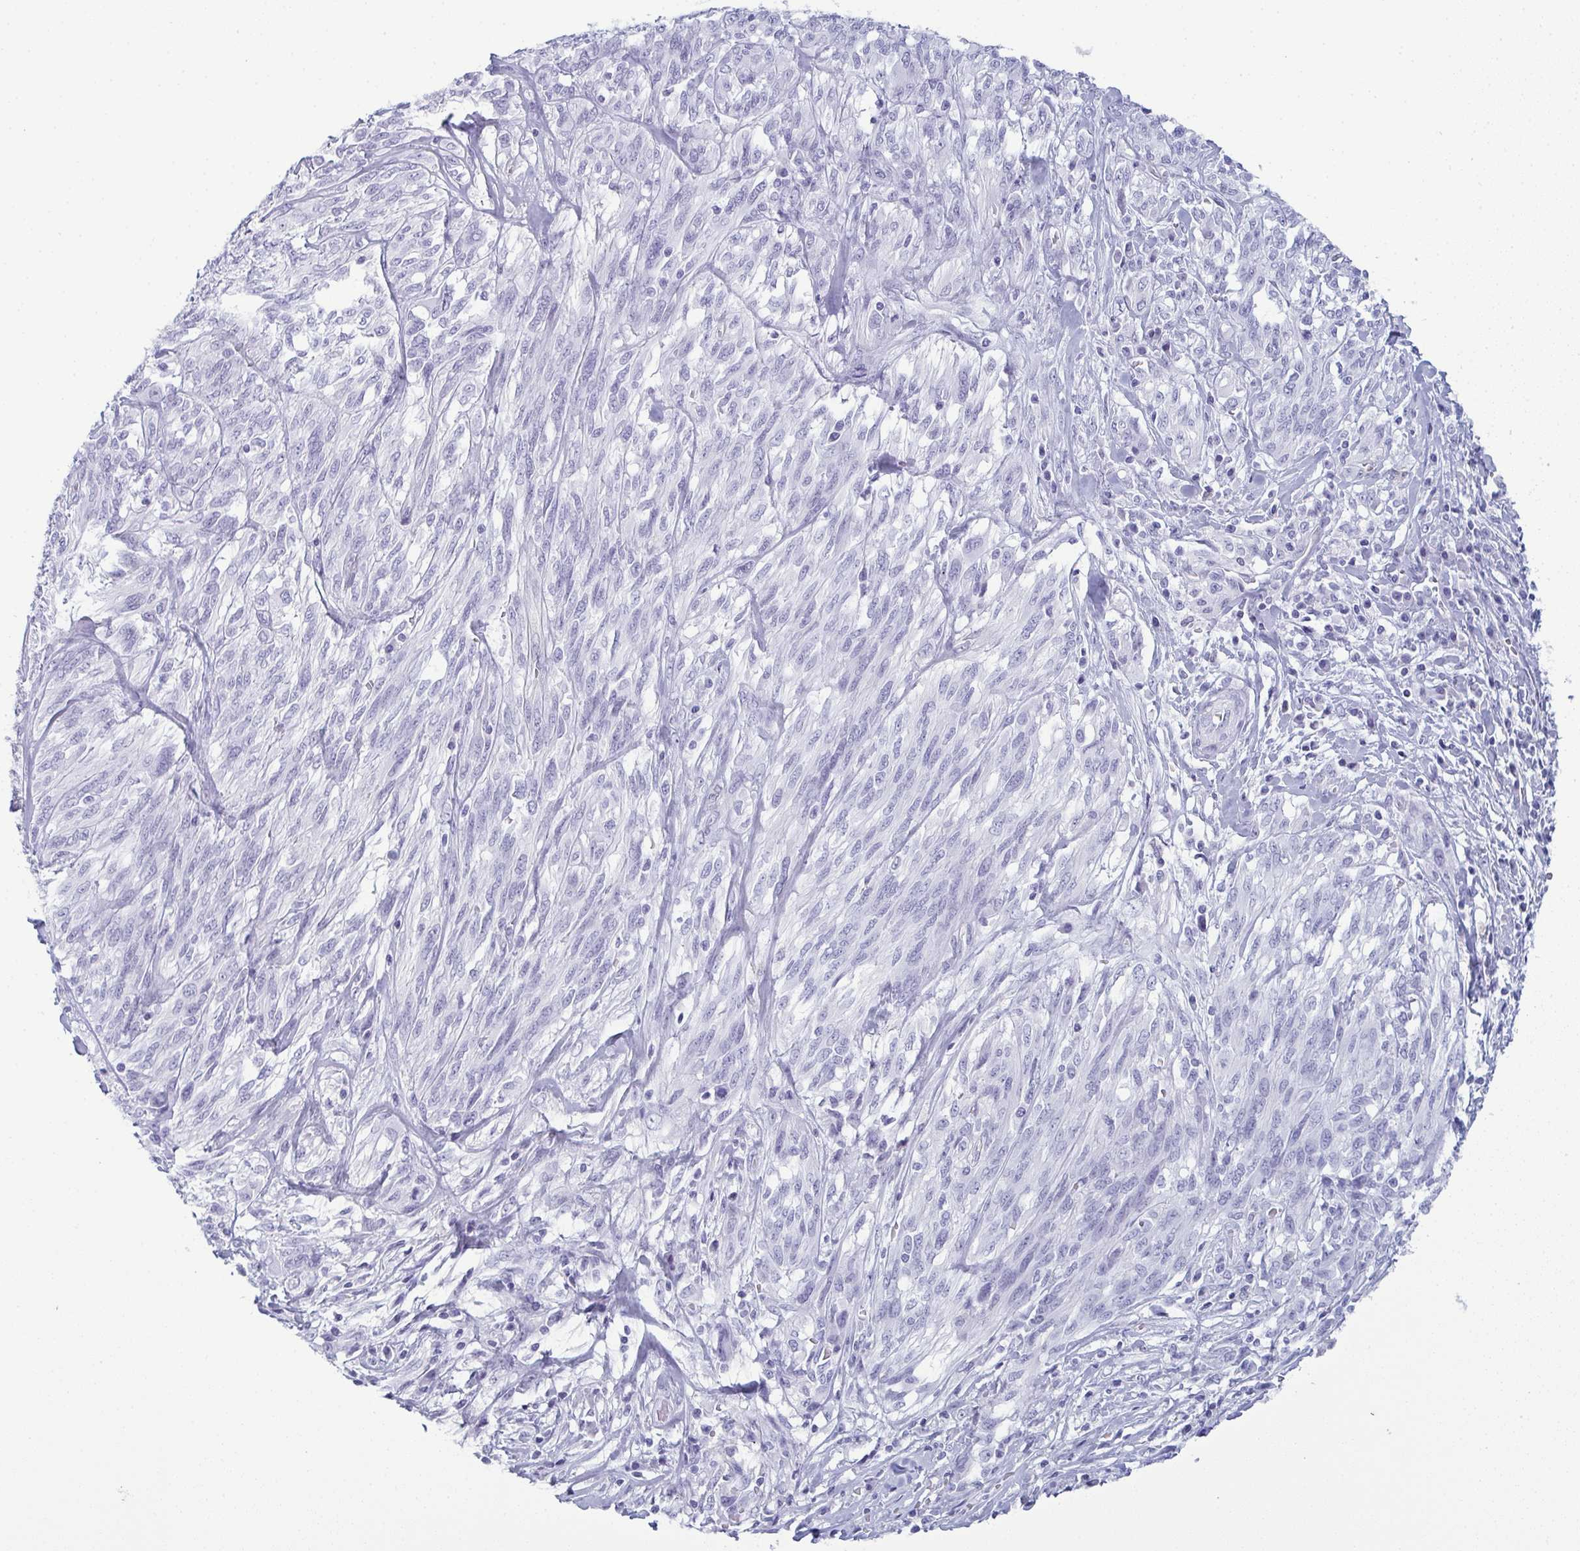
{"staining": {"intensity": "negative", "quantity": "none", "location": "none"}, "tissue": "melanoma", "cell_type": "Tumor cells", "image_type": "cancer", "snomed": [{"axis": "morphology", "description": "Malignant melanoma, NOS"}, {"axis": "topography", "description": "Skin"}], "caption": "Tumor cells are negative for protein expression in human malignant melanoma.", "gene": "CDA", "patient": {"sex": "female", "age": 91}}